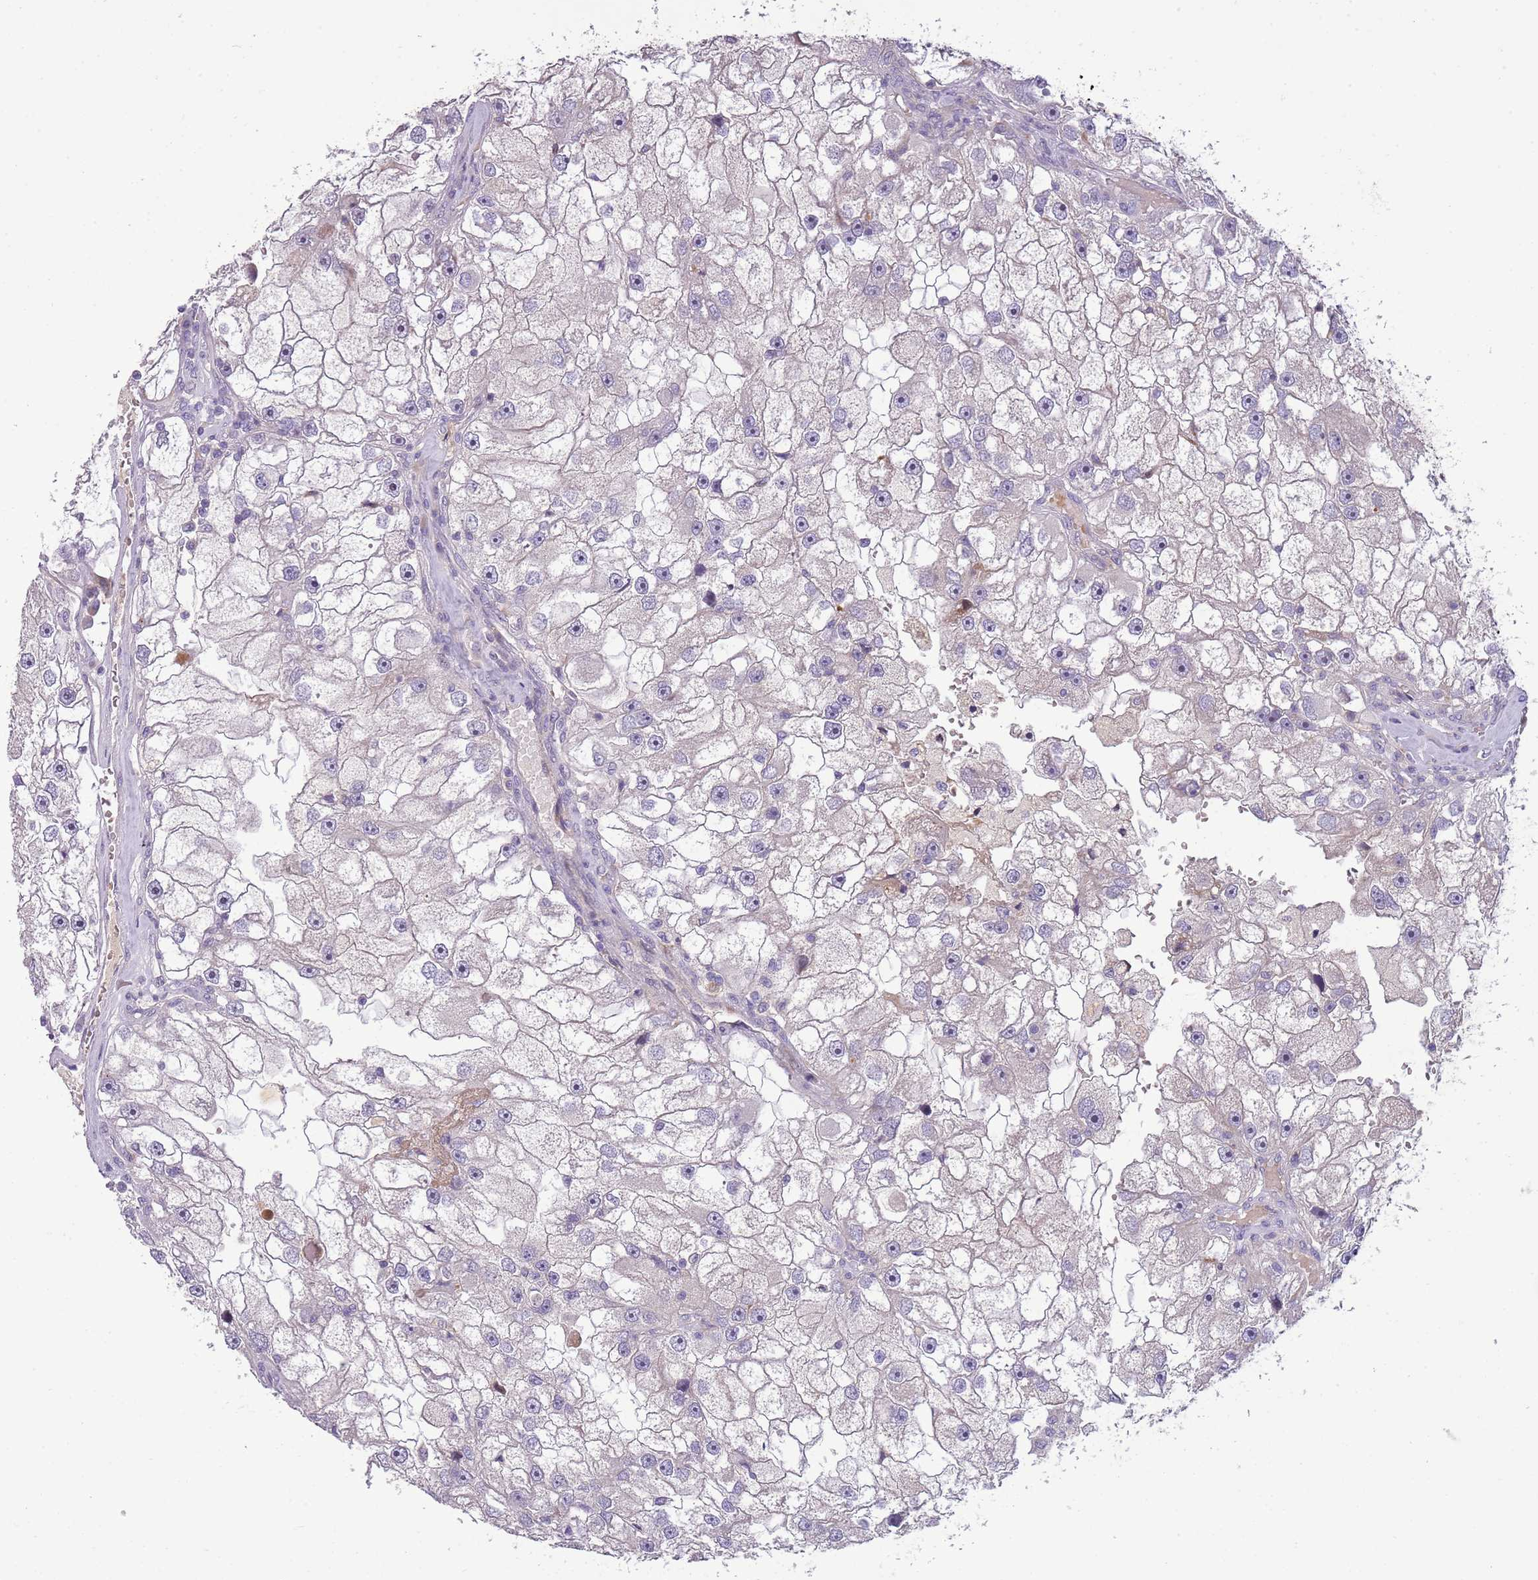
{"staining": {"intensity": "negative", "quantity": "none", "location": "none"}, "tissue": "renal cancer", "cell_type": "Tumor cells", "image_type": "cancer", "snomed": [{"axis": "morphology", "description": "Adenocarcinoma, NOS"}, {"axis": "topography", "description": "Kidney"}], "caption": "A high-resolution image shows immunohistochemistry staining of renal adenocarcinoma, which reveals no significant positivity in tumor cells. (DAB (3,3'-diaminobenzidine) IHC, high magnification).", "gene": "SCAMP5", "patient": {"sex": "male", "age": 63}}